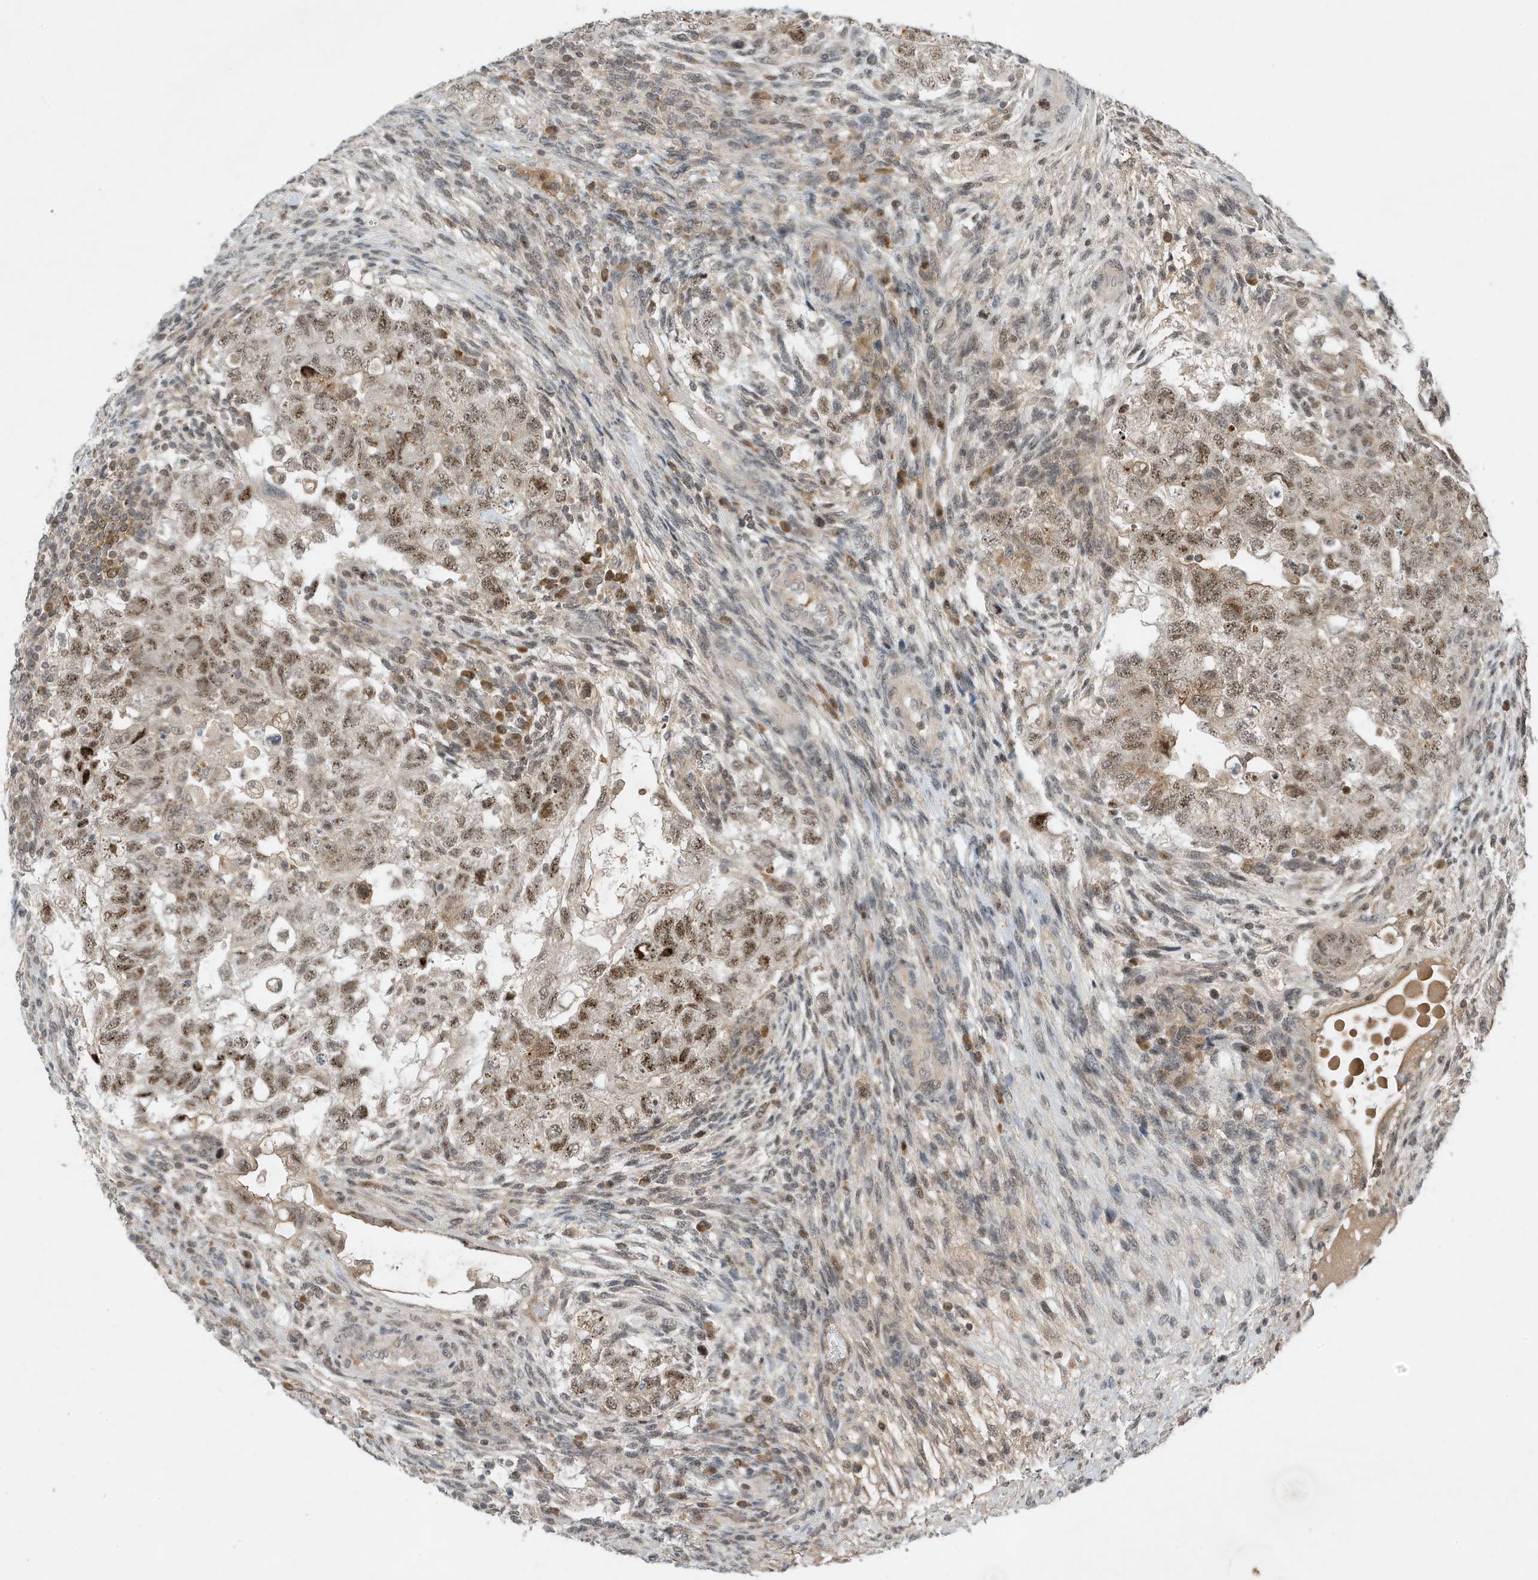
{"staining": {"intensity": "moderate", "quantity": ">75%", "location": "cytoplasmic/membranous,nuclear"}, "tissue": "testis cancer", "cell_type": "Tumor cells", "image_type": "cancer", "snomed": [{"axis": "morphology", "description": "Carcinoma, Embryonal, NOS"}, {"axis": "topography", "description": "Testis"}], "caption": "Immunohistochemistry photomicrograph of human testis cancer stained for a protein (brown), which exhibits medium levels of moderate cytoplasmic/membranous and nuclear staining in approximately >75% of tumor cells.", "gene": "MAST3", "patient": {"sex": "male", "age": 36}}